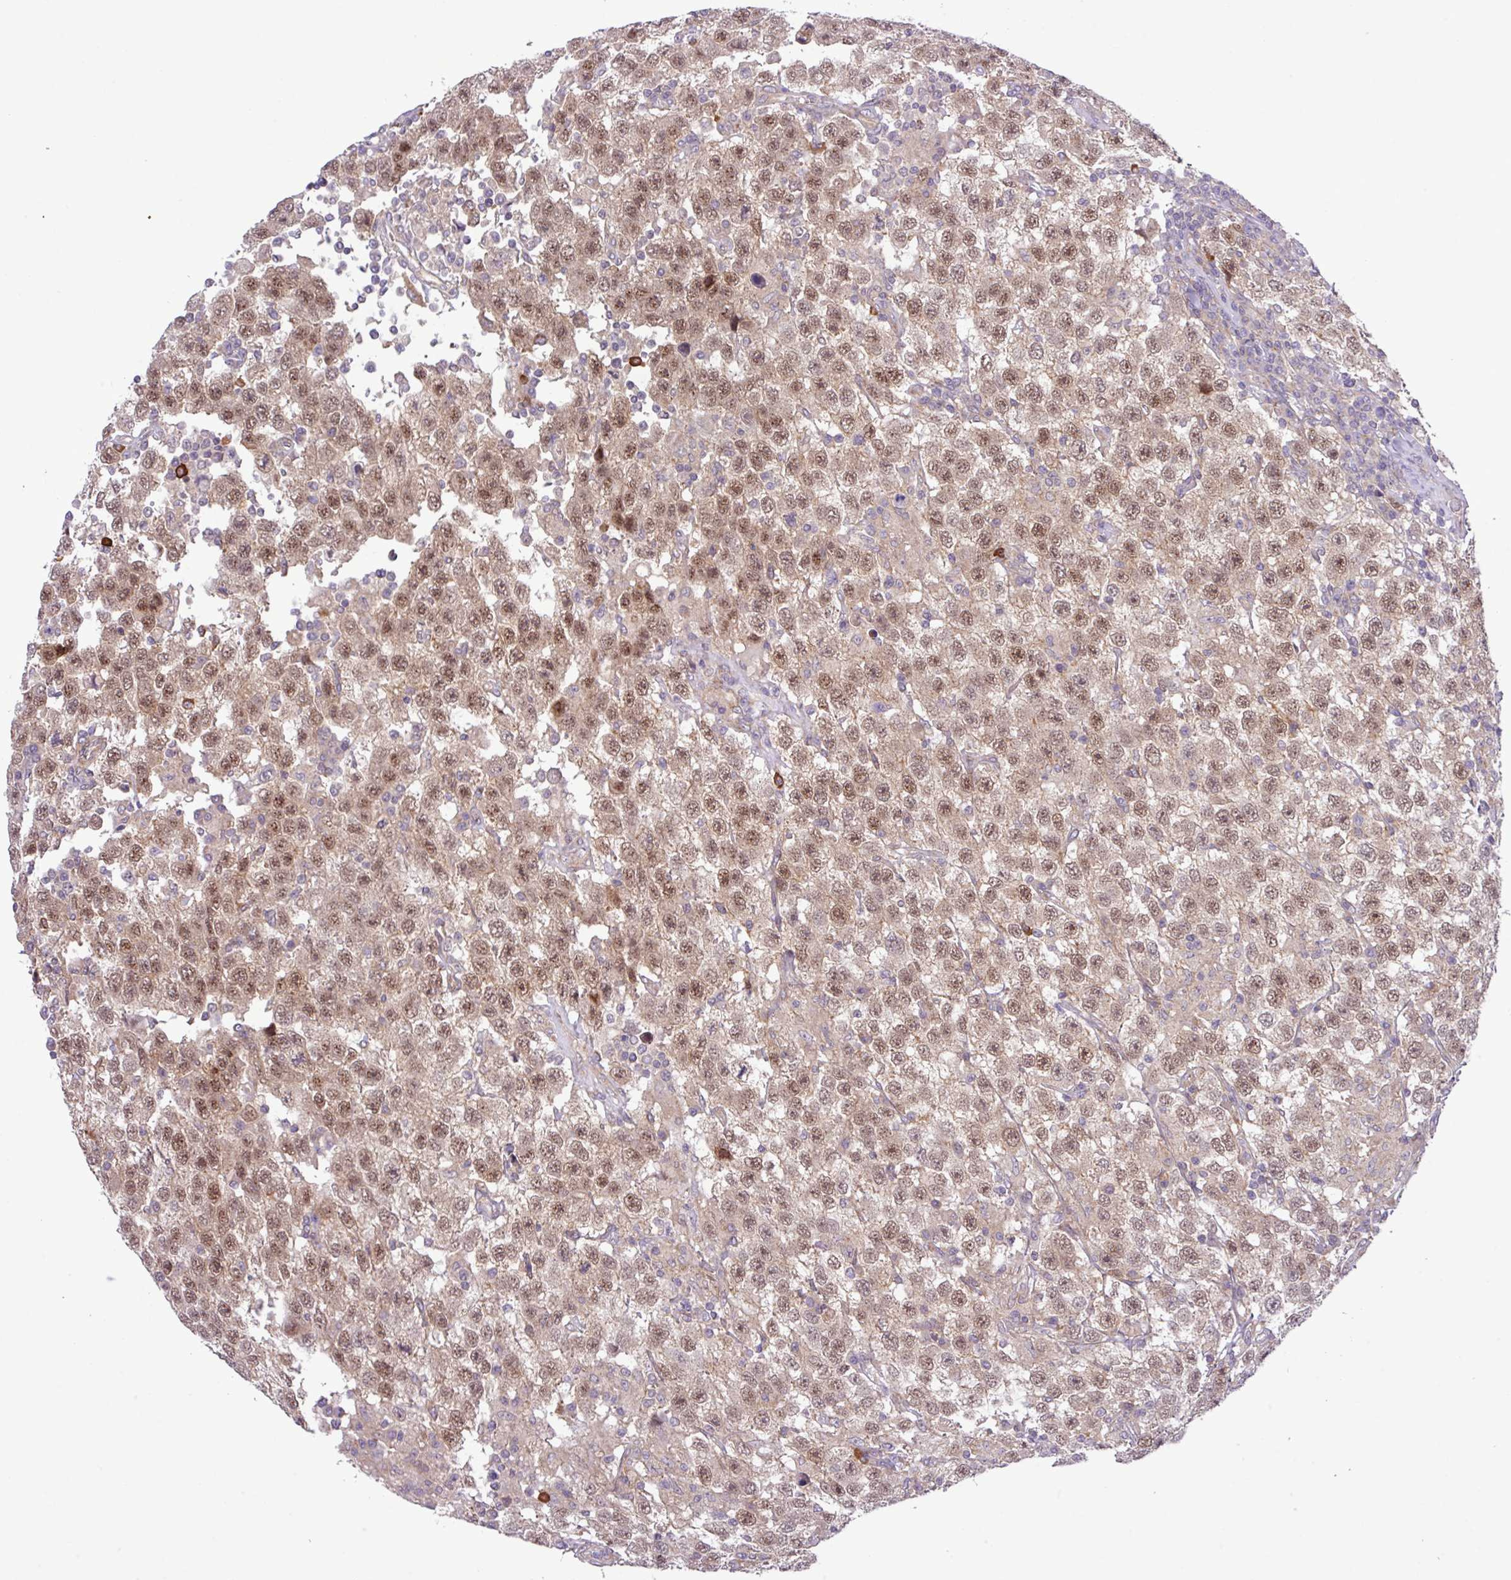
{"staining": {"intensity": "moderate", "quantity": ">75%", "location": "nuclear"}, "tissue": "testis cancer", "cell_type": "Tumor cells", "image_type": "cancer", "snomed": [{"axis": "morphology", "description": "Seminoma, NOS"}, {"axis": "topography", "description": "Testis"}], "caption": "An image of seminoma (testis) stained for a protein demonstrates moderate nuclear brown staining in tumor cells.", "gene": "FAM222B", "patient": {"sex": "male", "age": 41}}